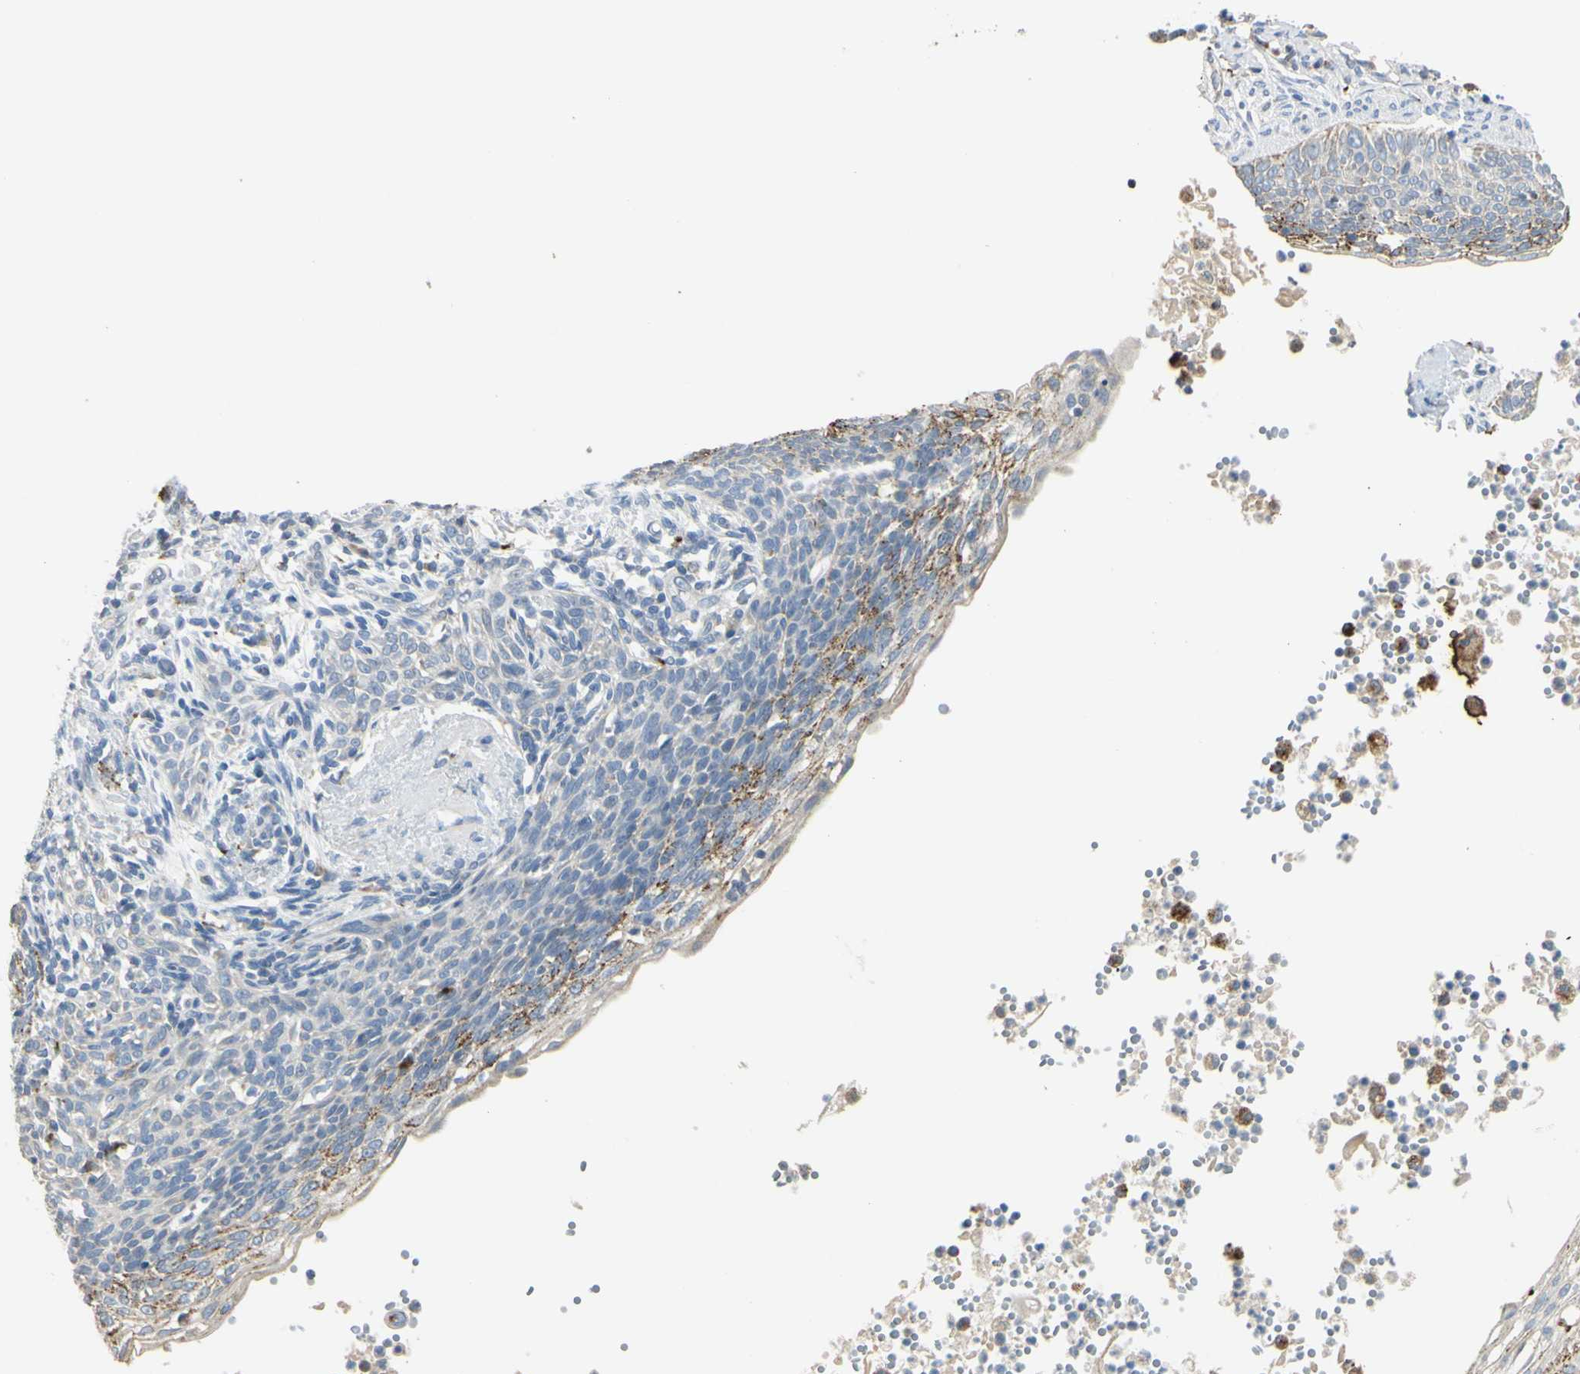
{"staining": {"intensity": "negative", "quantity": "none", "location": "none"}, "tissue": "skin cancer", "cell_type": "Tumor cells", "image_type": "cancer", "snomed": [{"axis": "morphology", "description": "Normal tissue, NOS"}, {"axis": "morphology", "description": "Basal cell carcinoma"}, {"axis": "topography", "description": "Skin"}], "caption": "High magnification brightfield microscopy of skin cancer (basal cell carcinoma) stained with DAB (brown) and counterstained with hematoxylin (blue): tumor cells show no significant staining.", "gene": "ANGPTL1", "patient": {"sex": "male", "age": 87}}